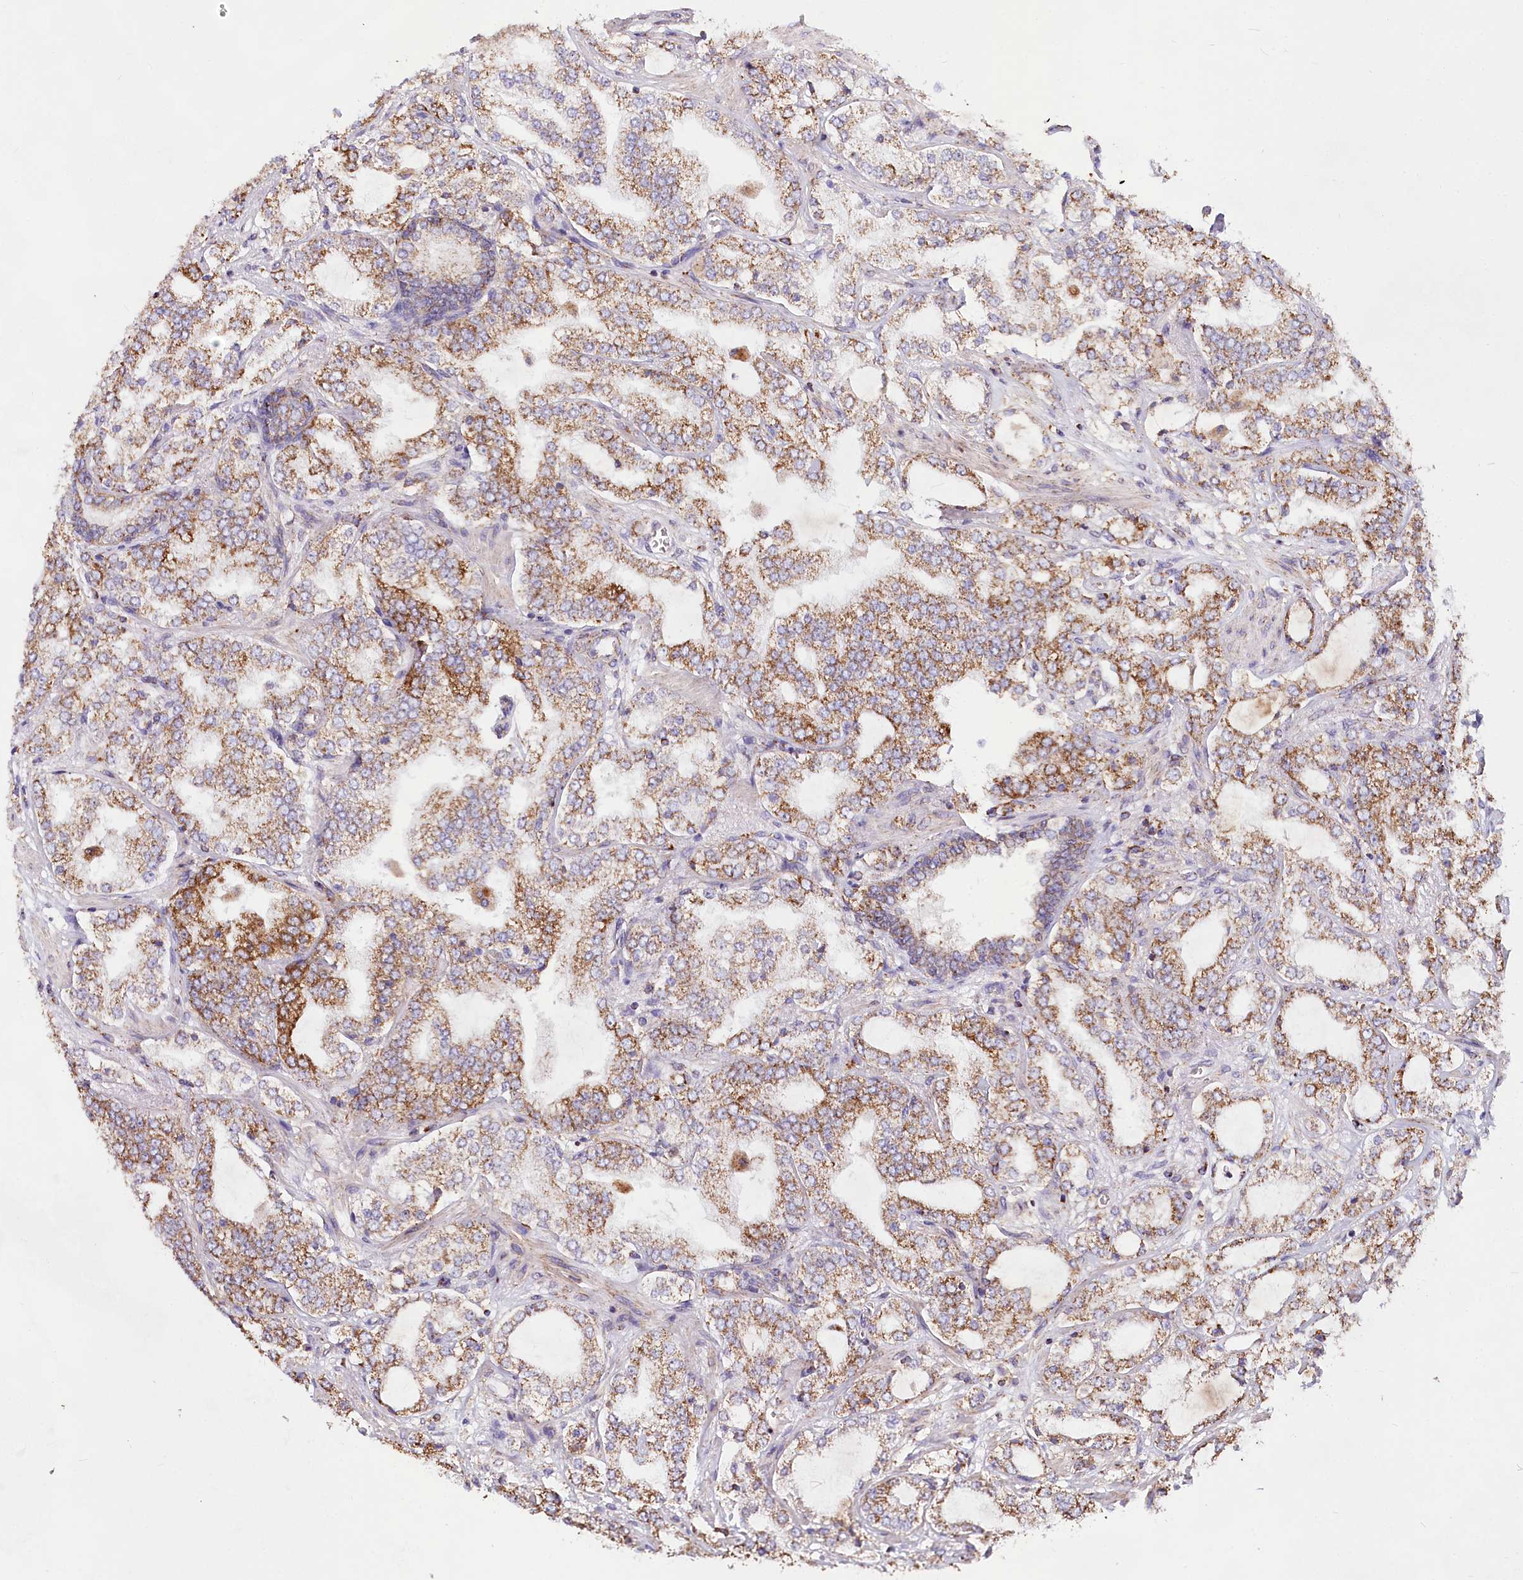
{"staining": {"intensity": "moderate", "quantity": ">75%", "location": "cytoplasmic/membranous"}, "tissue": "prostate cancer", "cell_type": "Tumor cells", "image_type": "cancer", "snomed": [{"axis": "morphology", "description": "Adenocarcinoma, High grade"}, {"axis": "topography", "description": "Prostate"}], "caption": "About >75% of tumor cells in high-grade adenocarcinoma (prostate) reveal moderate cytoplasmic/membranous protein staining as visualized by brown immunohistochemical staining.", "gene": "TASOR2", "patient": {"sex": "male", "age": 64}}